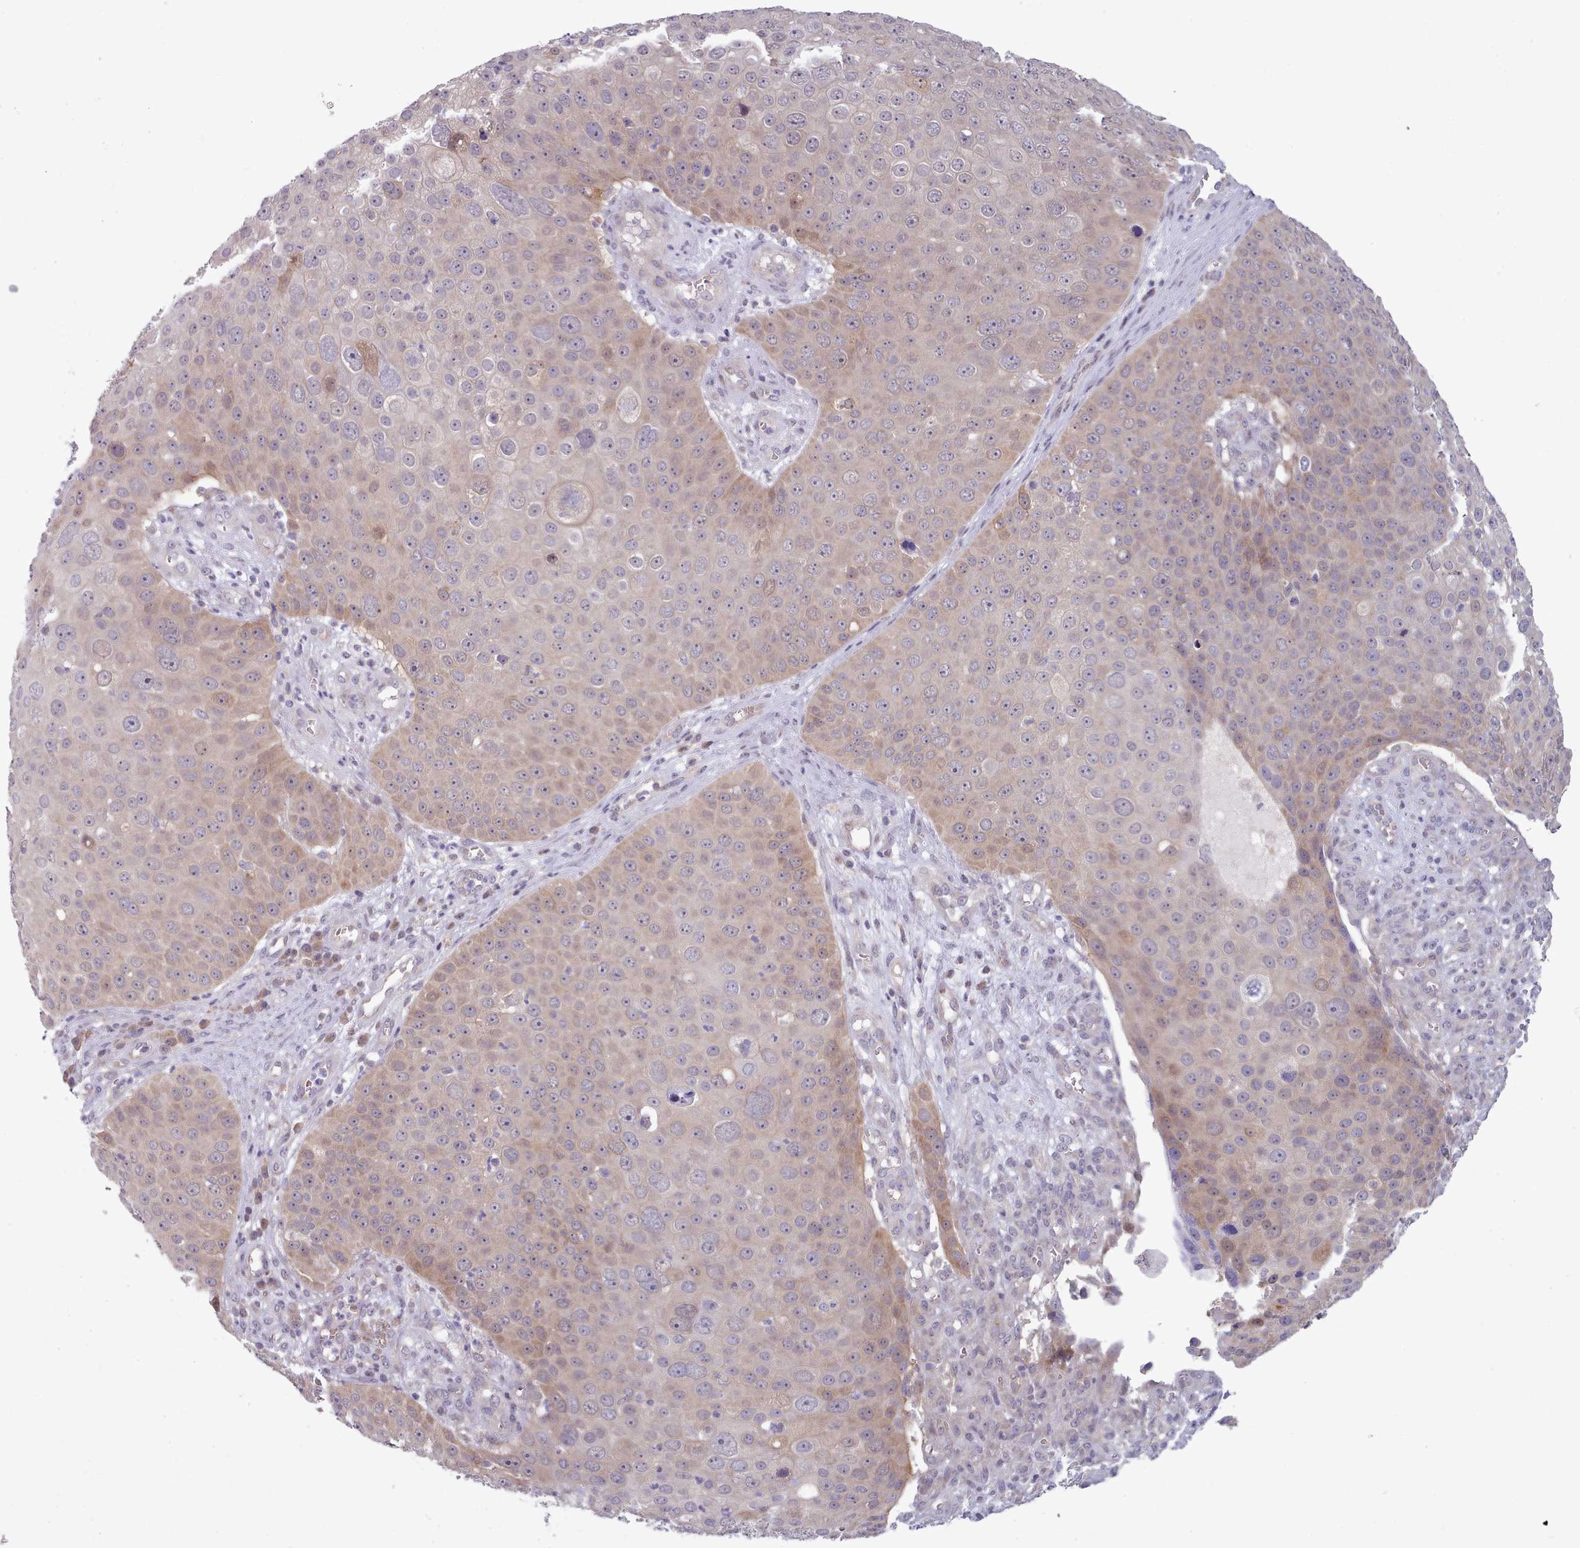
{"staining": {"intensity": "weak", "quantity": "25%-75%", "location": "cytoplasmic/membranous"}, "tissue": "skin cancer", "cell_type": "Tumor cells", "image_type": "cancer", "snomed": [{"axis": "morphology", "description": "Squamous cell carcinoma, NOS"}, {"axis": "topography", "description": "Skin"}], "caption": "The histopathology image demonstrates a brown stain indicating the presence of a protein in the cytoplasmic/membranous of tumor cells in skin cancer (squamous cell carcinoma). (DAB (3,3'-diaminobenzidine) = brown stain, brightfield microscopy at high magnification).", "gene": "CLNS1A", "patient": {"sex": "male", "age": 71}}